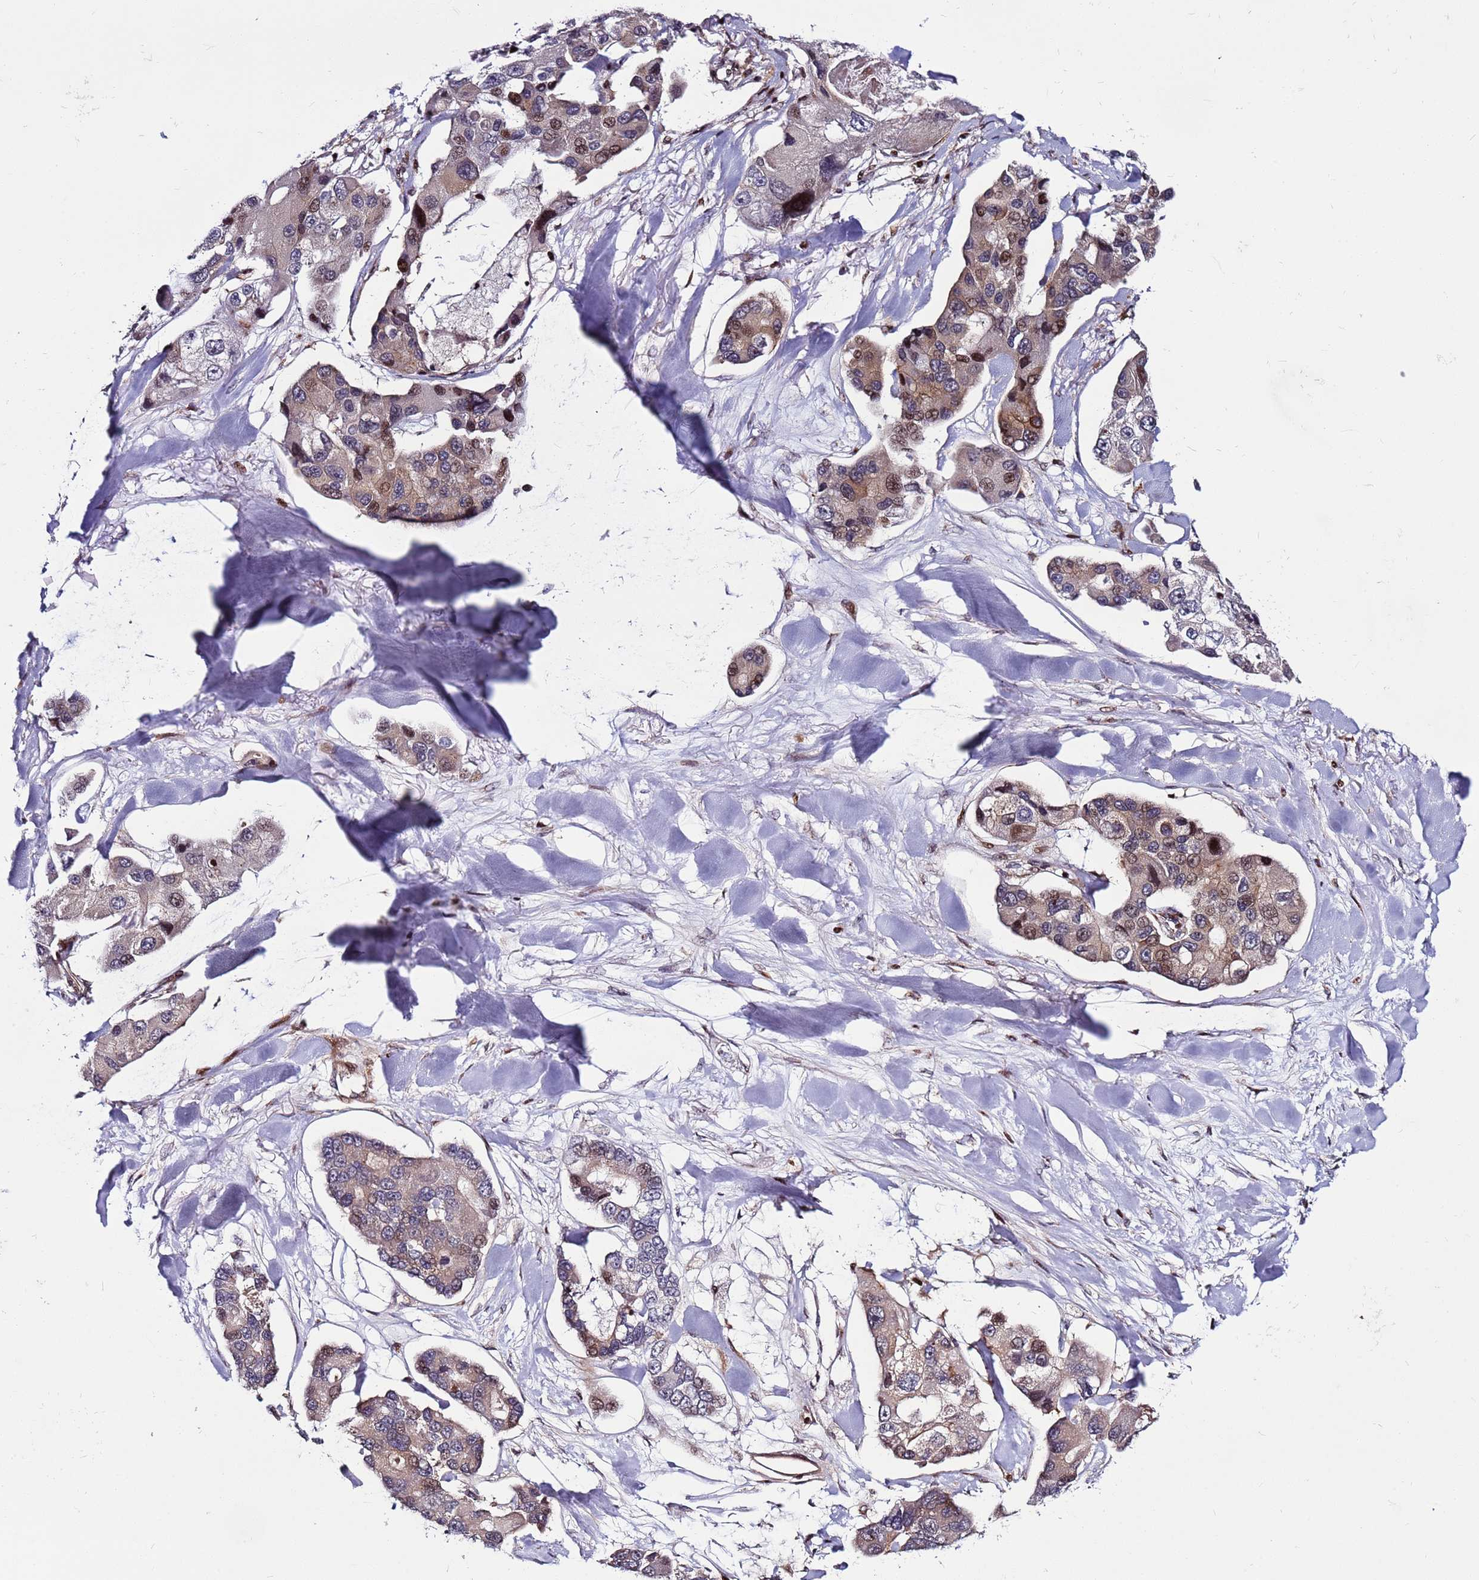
{"staining": {"intensity": "moderate", "quantity": "25%-75%", "location": "cytoplasmic/membranous,nuclear"}, "tissue": "lung cancer", "cell_type": "Tumor cells", "image_type": "cancer", "snomed": [{"axis": "morphology", "description": "Adenocarcinoma, NOS"}, {"axis": "topography", "description": "Lung"}], "caption": "A medium amount of moderate cytoplasmic/membranous and nuclear expression is identified in approximately 25%-75% of tumor cells in adenocarcinoma (lung) tissue. Using DAB (brown) and hematoxylin (blue) stains, captured at high magnification using brightfield microscopy.", "gene": "WBP11", "patient": {"sex": "female", "age": 54}}